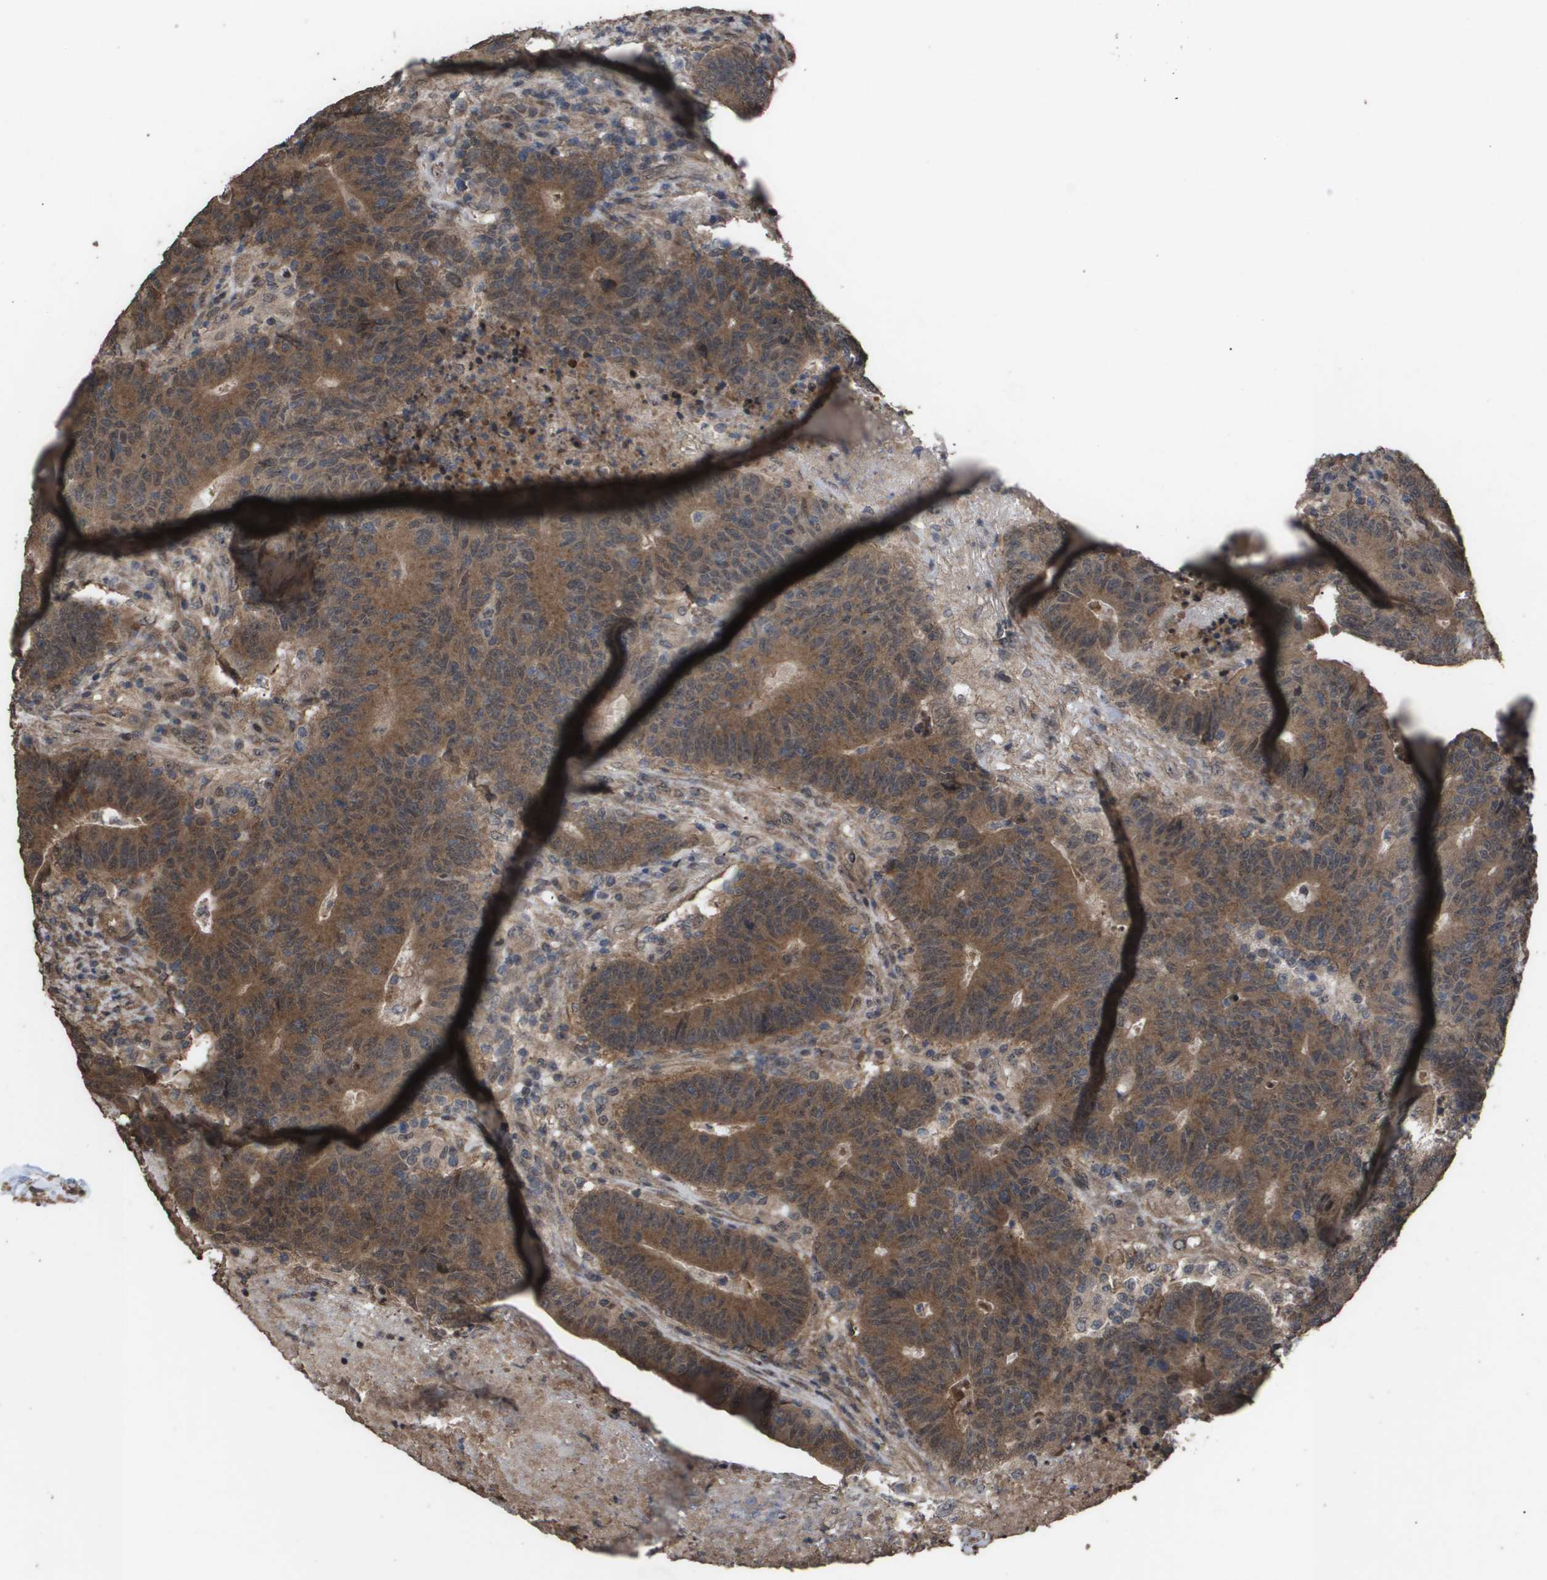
{"staining": {"intensity": "moderate", "quantity": ">75%", "location": "cytoplasmic/membranous"}, "tissue": "colorectal cancer", "cell_type": "Tumor cells", "image_type": "cancer", "snomed": [{"axis": "morphology", "description": "Normal tissue, NOS"}, {"axis": "morphology", "description": "Adenocarcinoma, NOS"}, {"axis": "topography", "description": "Colon"}], "caption": "Protein staining by immunohistochemistry exhibits moderate cytoplasmic/membranous staining in approximately >75% of tumor cells in adenocarcinoma (colorectal). (Brightfield microscopy of DAB IHC at high magnification).", "gene": "CUL5", "patient": {"sex": "female", "age": 75}}